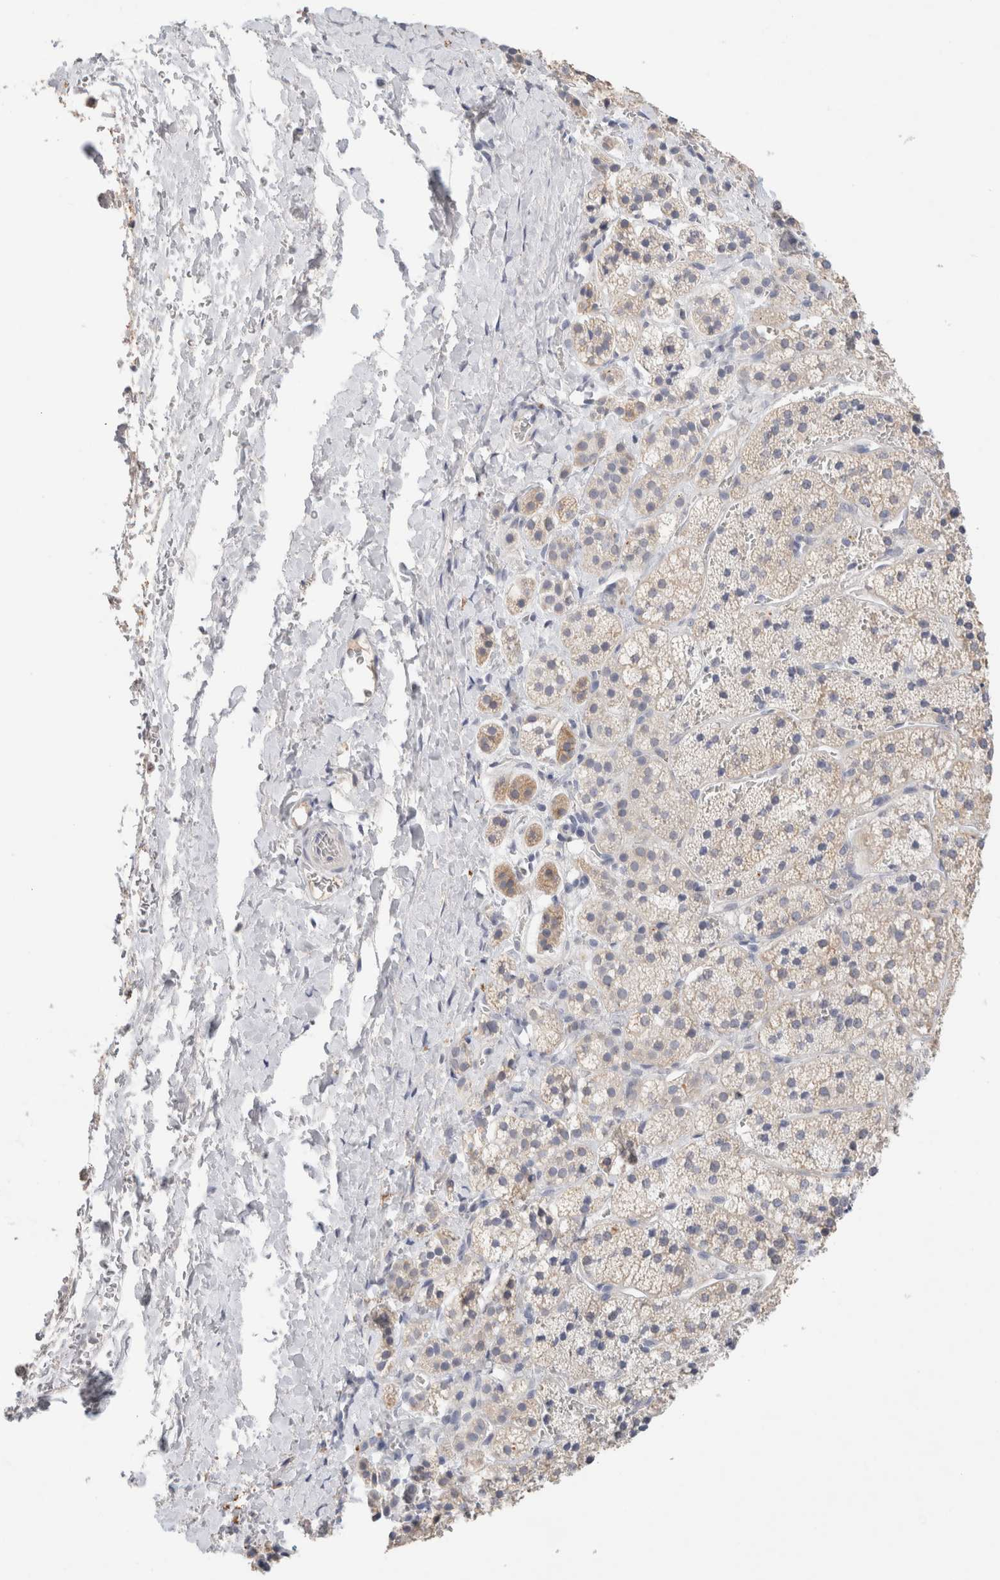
{"staining": {"intensity": "weak", "quantity": "<25%", "location": "cytoplasmic/membranous"}, "tissue": "adrenal gland", "cell_type": "Glandular cells", "image_type": "normal", "snomed": [{"axis": "morphology", "description": "Normal tissue, NOS"}, {"axis": "topography", "description": "Adrenal gland"}], "caption": "Glandular cells show no significant protein positivity in normal adrenal gland. (DAB (3,3'-diaminobenzidine) IHC visualized using brightfield microscopy, high magnification).", "gene": "MPP2", "patient": {"sex": "female", "age": 44}}